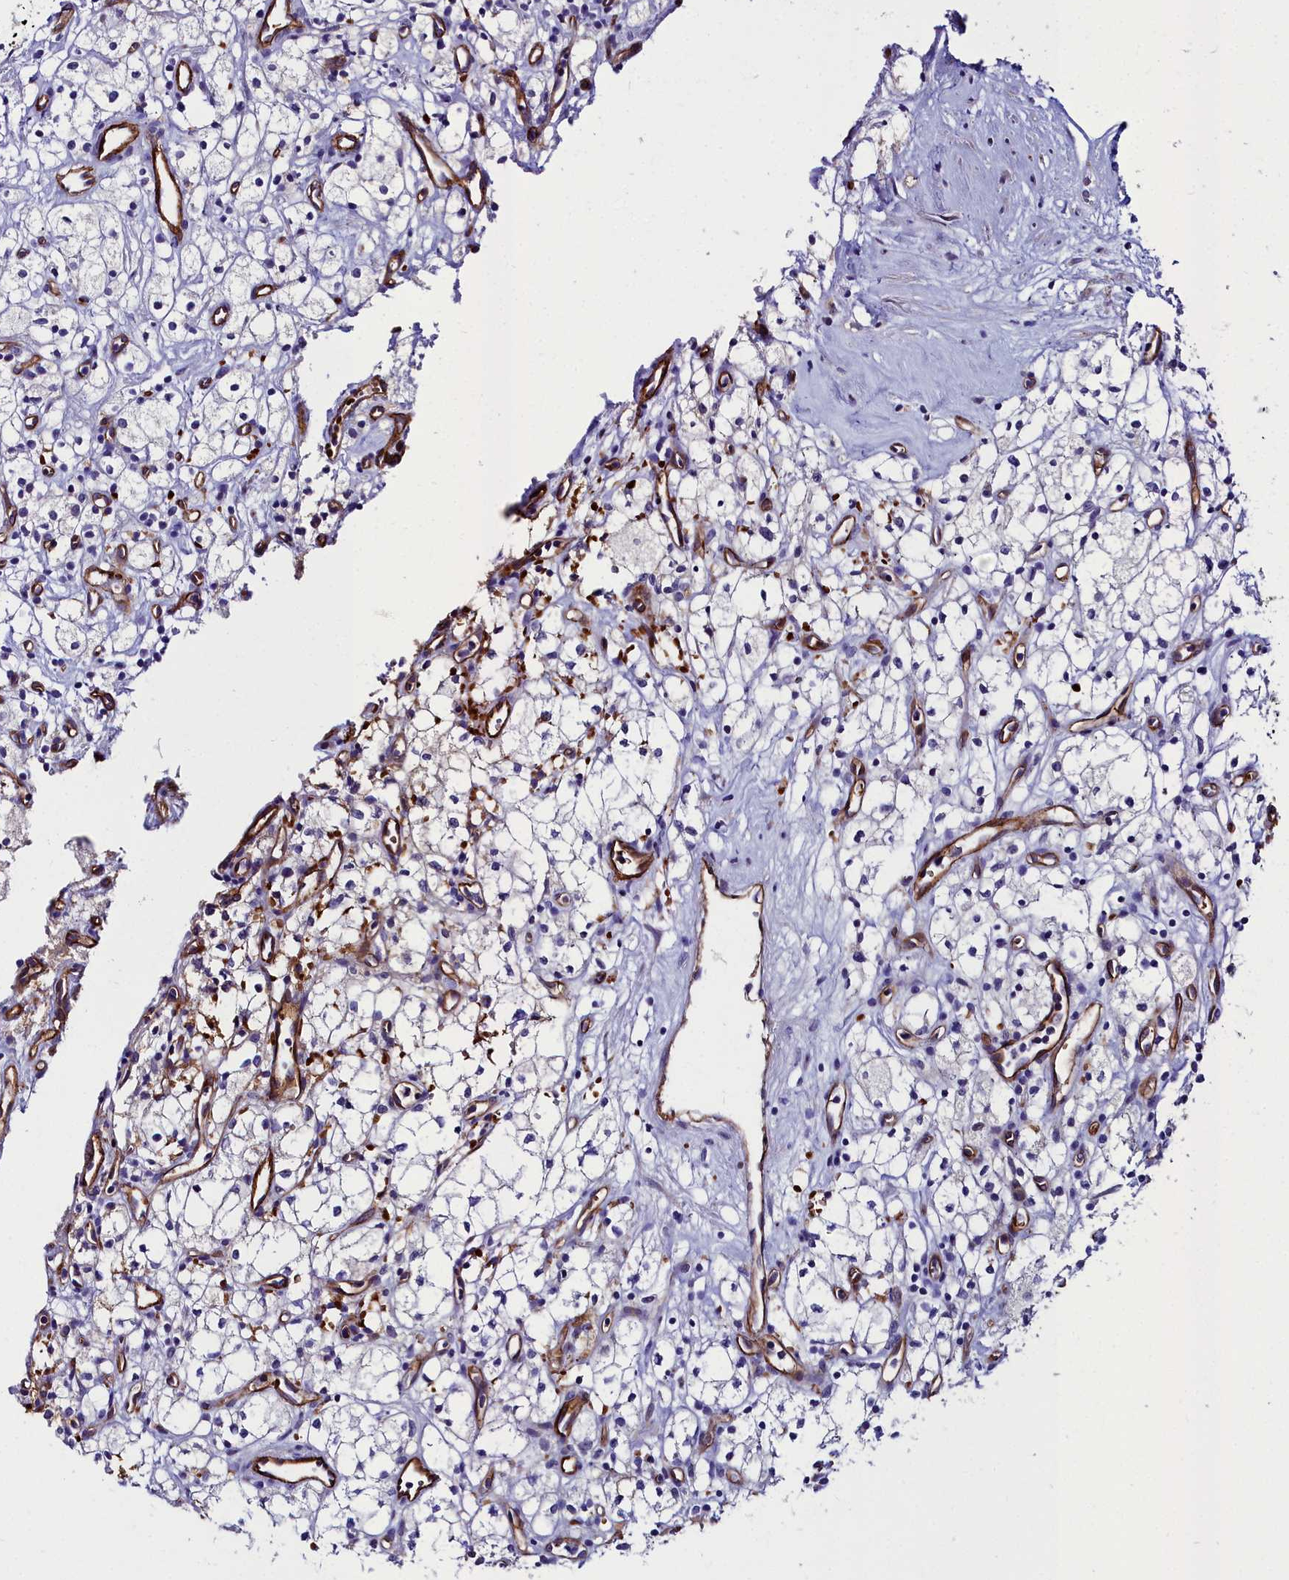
{"staining": {"intensity": "negative", "quantity": "none", "location": "none"}, "tissue": "renal cancer", "cell_type": "Tumor cells", "image_type": "cancer", "snomed": [{"axis": "morphology", "description": "Adenocarcinoma, NOS"}, {"axis": "topography", "description": "Kidney"}], "caption": "DAB (3,3'-diaminobenzidine) immunohistochemical staining of human adenocarcinoma (renal) shows no significant staining in tumor cells. The staining is performed using DAB (3,3'-diaminobenzidine) brown chromogen with nuclei counter-stained in using hematoxylin.", "gene": "CYP4F11", "patient": {"sex": "male", "age": 59}}